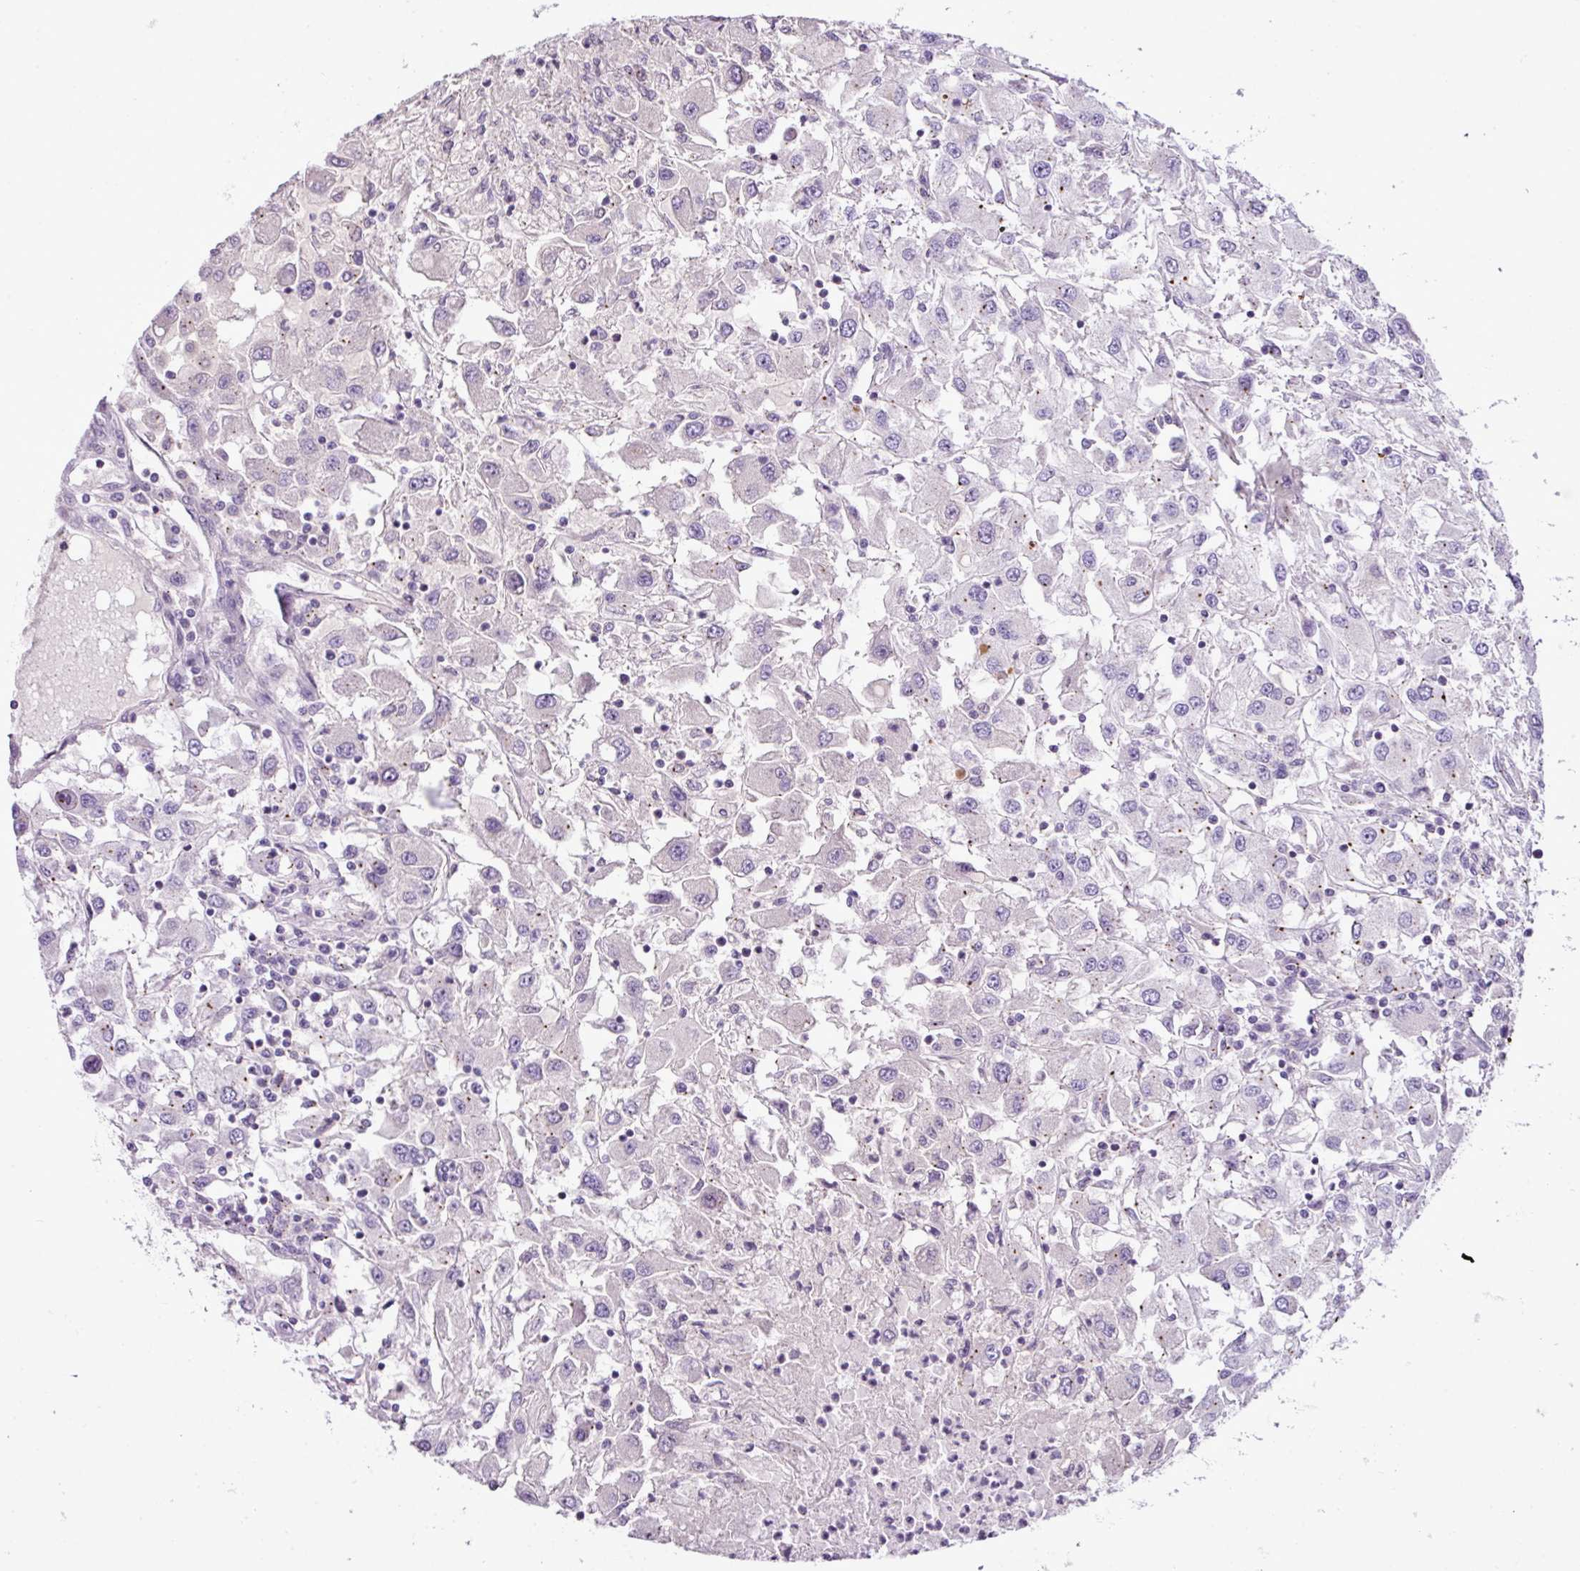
{"staining": {"intensity": "negative", "quantity": "none", "location": "none"}, "tissue": "renal cancer", "cell_type": "Tumor cells", "image_type": "cancer", "snomed": [{"axis": "morphology", "description": "Adenocarcinoma, NOS"}, {"axis": "topography", "description": "Kidney"}], "caption": "An image of adenocarcinoma (renal) stained for a protein shows no brown staining in tumor cells.", "gene": "DNAJB13", "patient": {"sex": "female", "age": 67}}